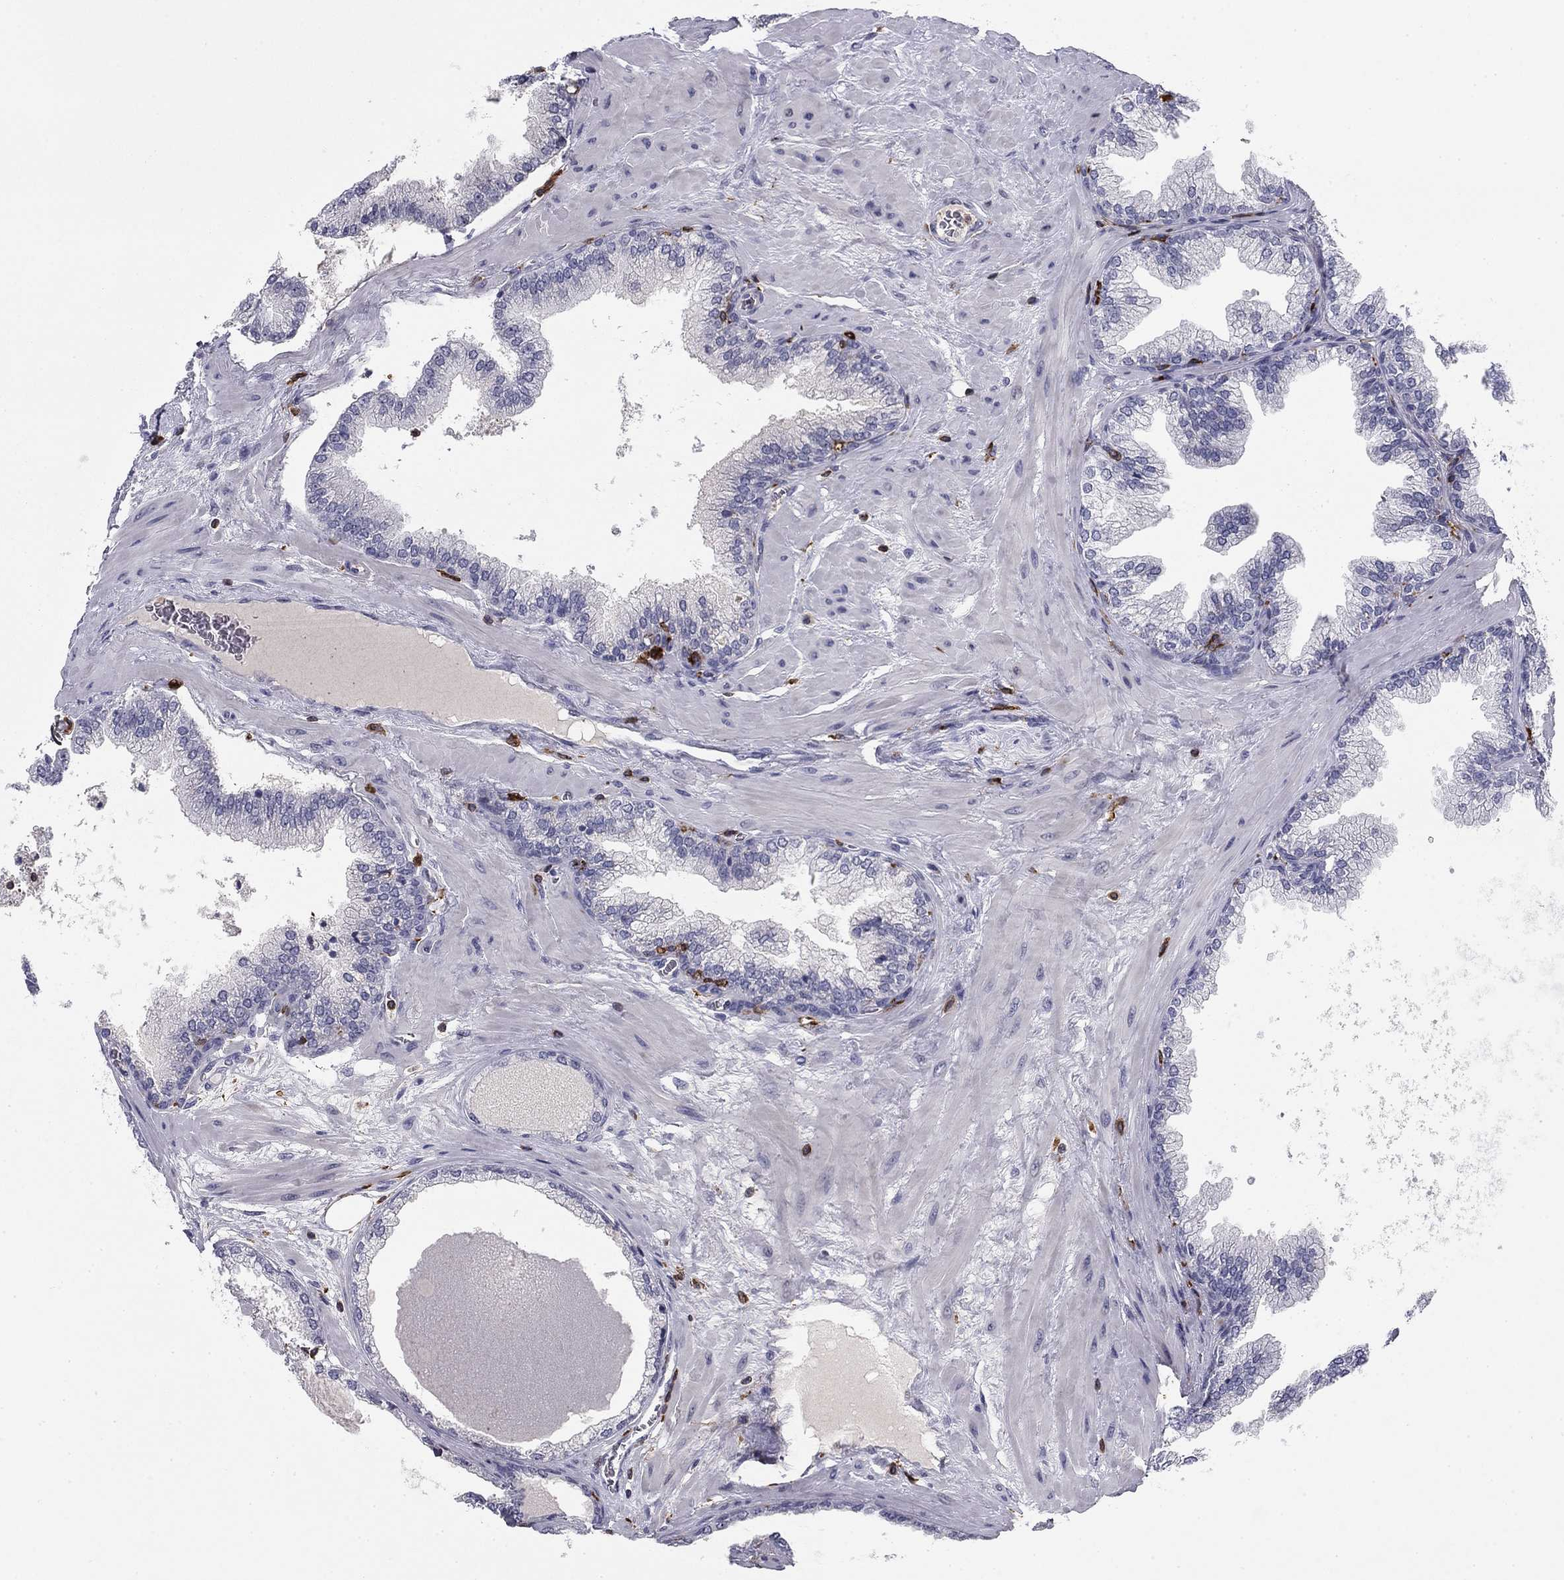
{"staining": {"intensity": "negative", "quantity": "none", "location": "none"}, "tissue": "prostate cancer", "cell_type": "Tumor cells", "image_type": "cancer", "snomed": [{"axis": "morphology", "description": "Adenocarcinoma, Low grade"}, {"axis": "topography", "description": "Prostate"}], "caption": "Tumor cells are negative for brown protein staining in prostate cancer.", "gene": "PLCB2", "patient": {"sex": "male", "age": 72}}